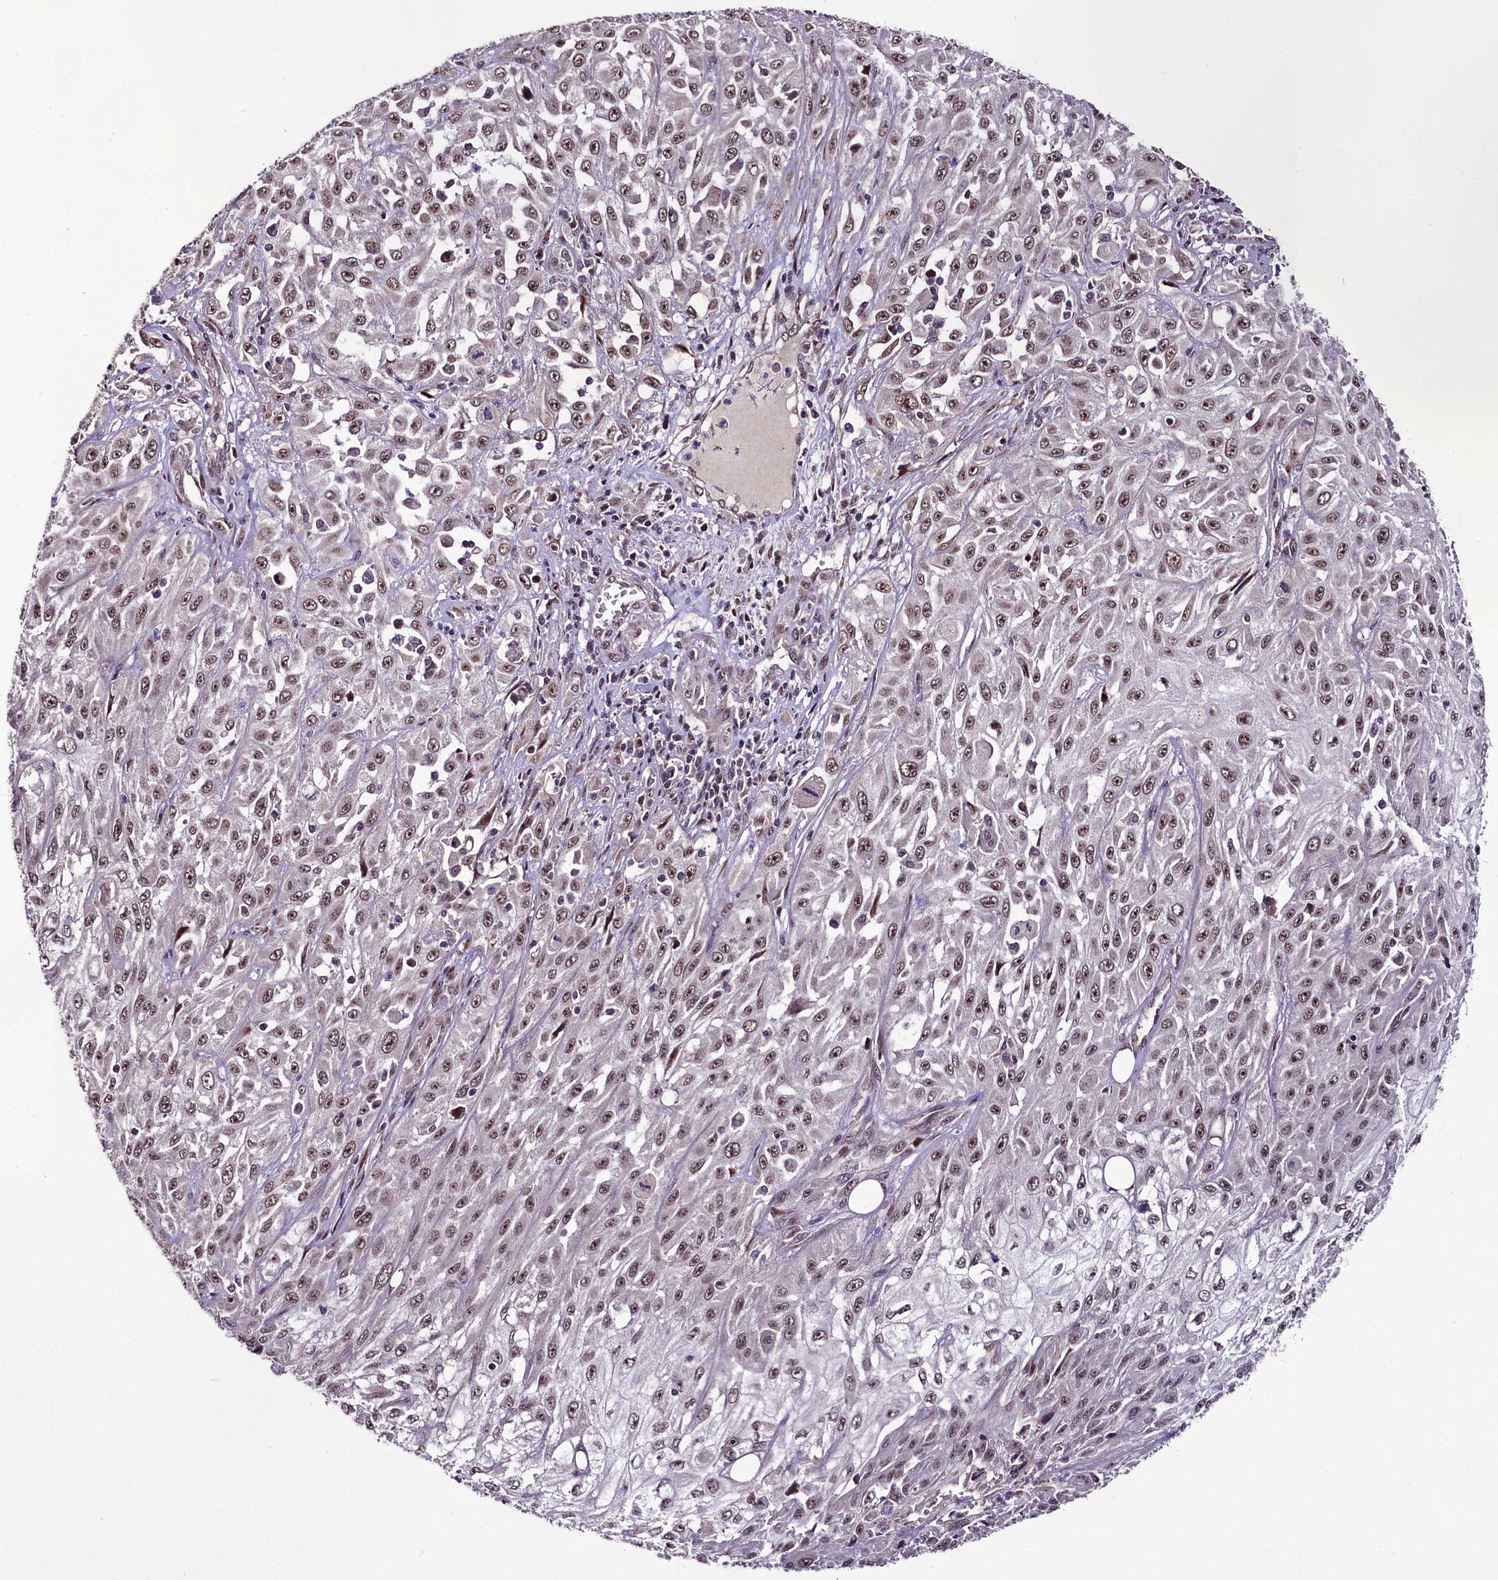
{"staining": {"intensity": "weak", "quantity": ">75%", "location": "nuclear"}, "tissue": "skin cancer", "cell_type": "Tumor cells", "image_type": "cancer", "snomed": [{"axis": "morphology", "description": "Squamous cell carcinoma, NOS"}, {"axis": "morphology", "description": "Squamous cell carcinoma, metastatic, NOS"}, {"axis": "topography", "description": "Skin"}, {"axis": "topography", "description": "Lymph node"}], "caption": "IHC photomicrograph of human skin metastatic squamous cell carcinoma stained for a protein (brown), which shows low levels of weak nuclear staining in approximately >75% of tumor cells.", "gene": "RPUSD2", "patient": {"sex": "male", "age": 75}}